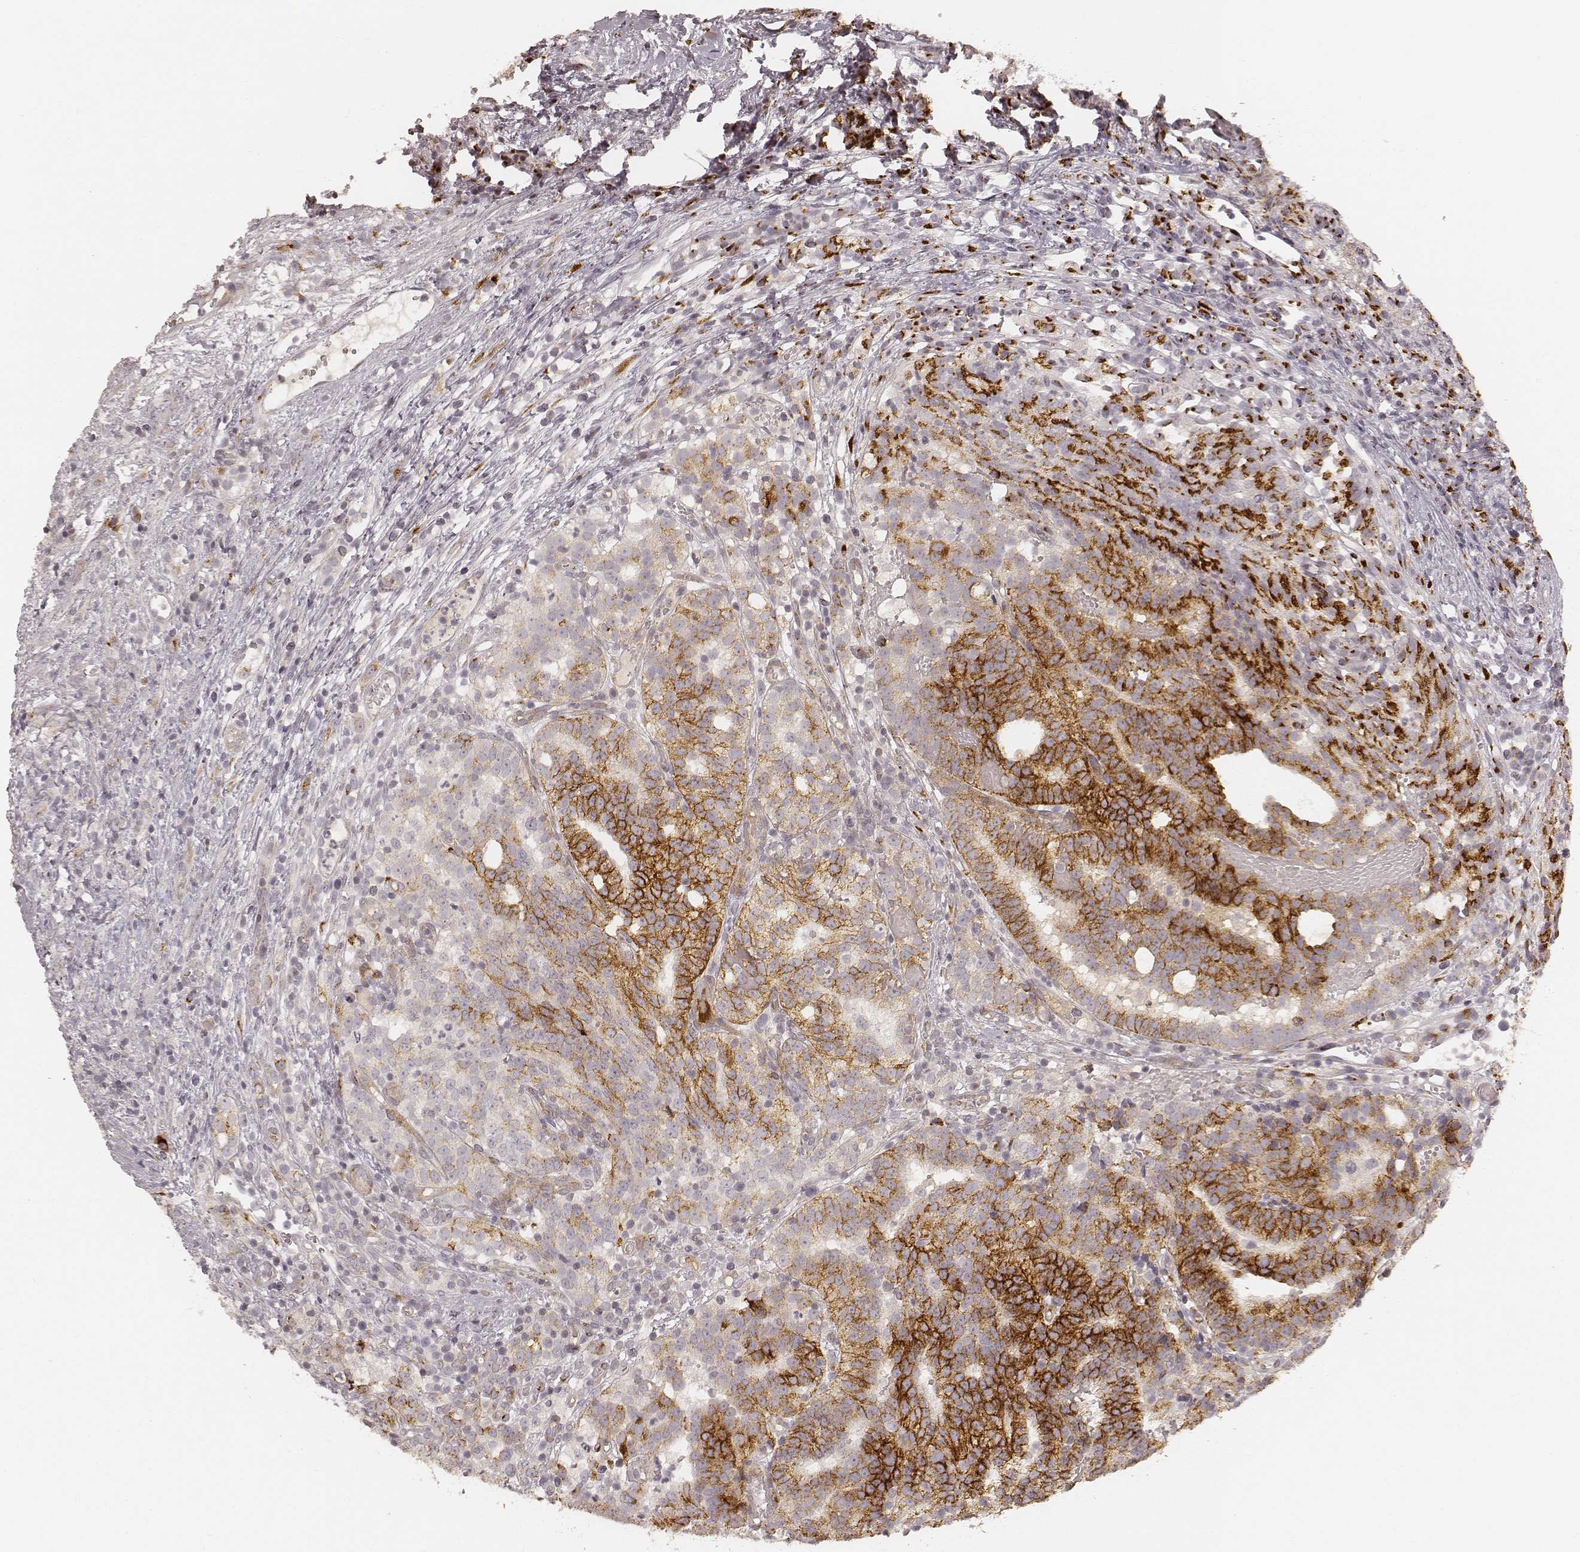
{"staining": {"intensity": "strong", "quantity": "25%-75%", "location": "cytoplasmic/membranous"}, "tissue": "prostate cancer", "cell_type": "Tumor cells", "image_type": "cancer", "snomed": [{"axis": "morphology", "description": "Adenocarcinoma, High grade"}, {"axis": "topography", "description": "Prostate"}], "caption": "Protein expression analysis of human prostate cancer (adenocarcinoma (high-grade)) reveals strong cytoplasmic/membranous expression in about 25%-75% of tumor cells.", "gene": "GORASP2", "patient": {"sex": "male", "age": 53}}